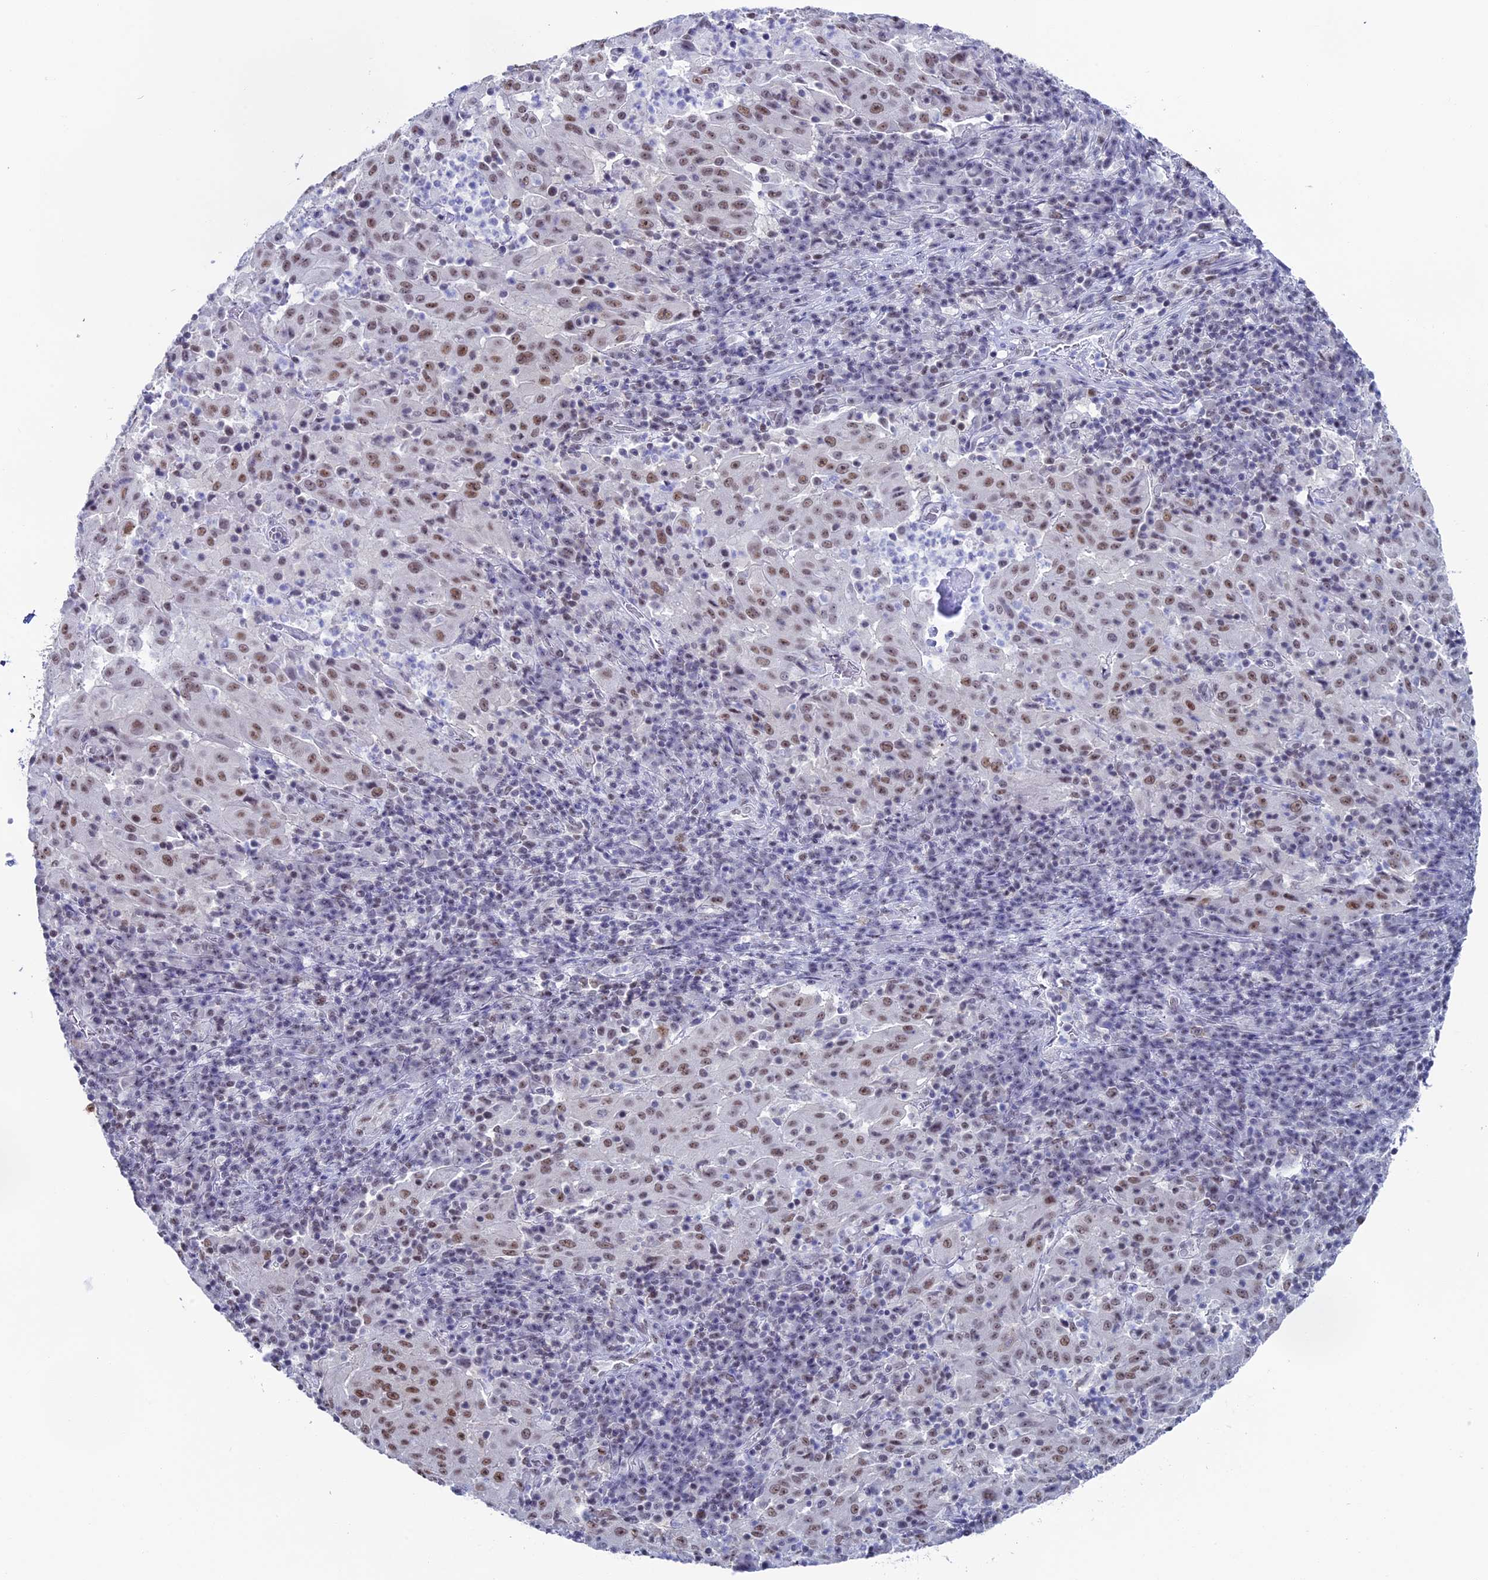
{"staining": {"intensity": "moderate", "quantity": ">75%", "location": "nuclear"}, "tissue": "pancreatic cancer", "cell_type": "Tumor cells", "image_type": "cancer", "snomed": [{"axis": "morphology", "description": "Adenocarcinoma, NOS"}, {"axis": "topography", "description": "Pancreas"}], "caption": "Human pancreatic adenocarcinoma stained with a brown dye reveals moderate nuclear positive expression in approximately >75% of tumor cells.", "gene": "CD2BP2", "patient": {"sex": "male", "age": 63}}